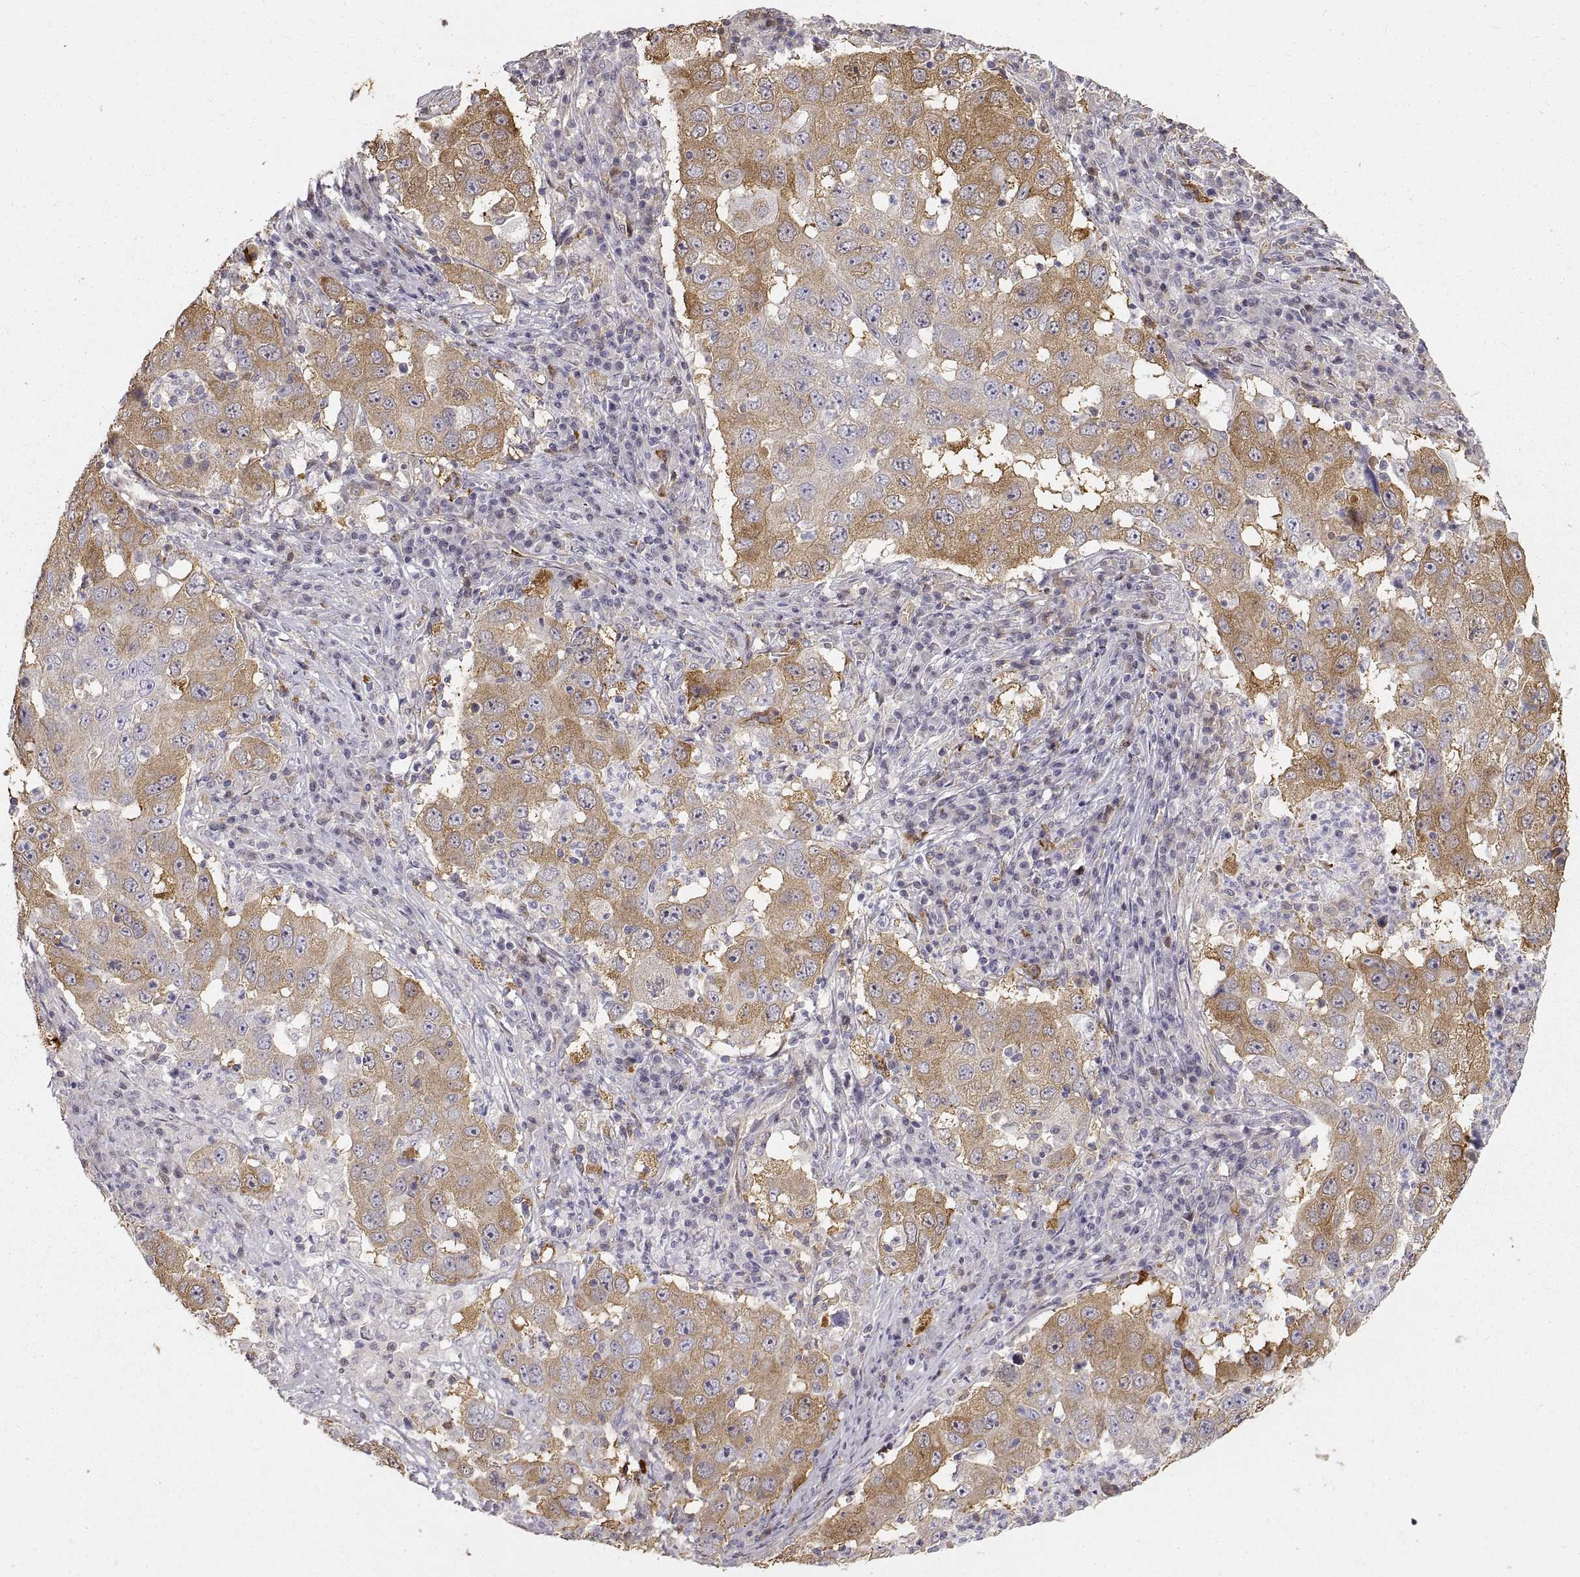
{"staining": {"intensity": "moderate", "quantity": "25%-75%", "location": "cytoplasmic/membranous"}, "tissue": "lung cancer", "cell_type": "Tumor cells", "image_type": "cancer", "snomed": [{"axis": "morphology", "description": "Adenocarcinoma, NOS"}, {"axis": "topography", "description": "Lung"}], "caption": "A high-resolution micrograph shows immunohistochemistry (IHC) staining of adenocarcinoma (lung), which demonstrates moderate cytoplasmic/membranous expression in approximately 25%-75% of tumor cells. (Brightfield microscopy of DAB IHC at high magnification).", "gene": "HSP90AB1", "patient": {"sex": "male", "age": 73}}